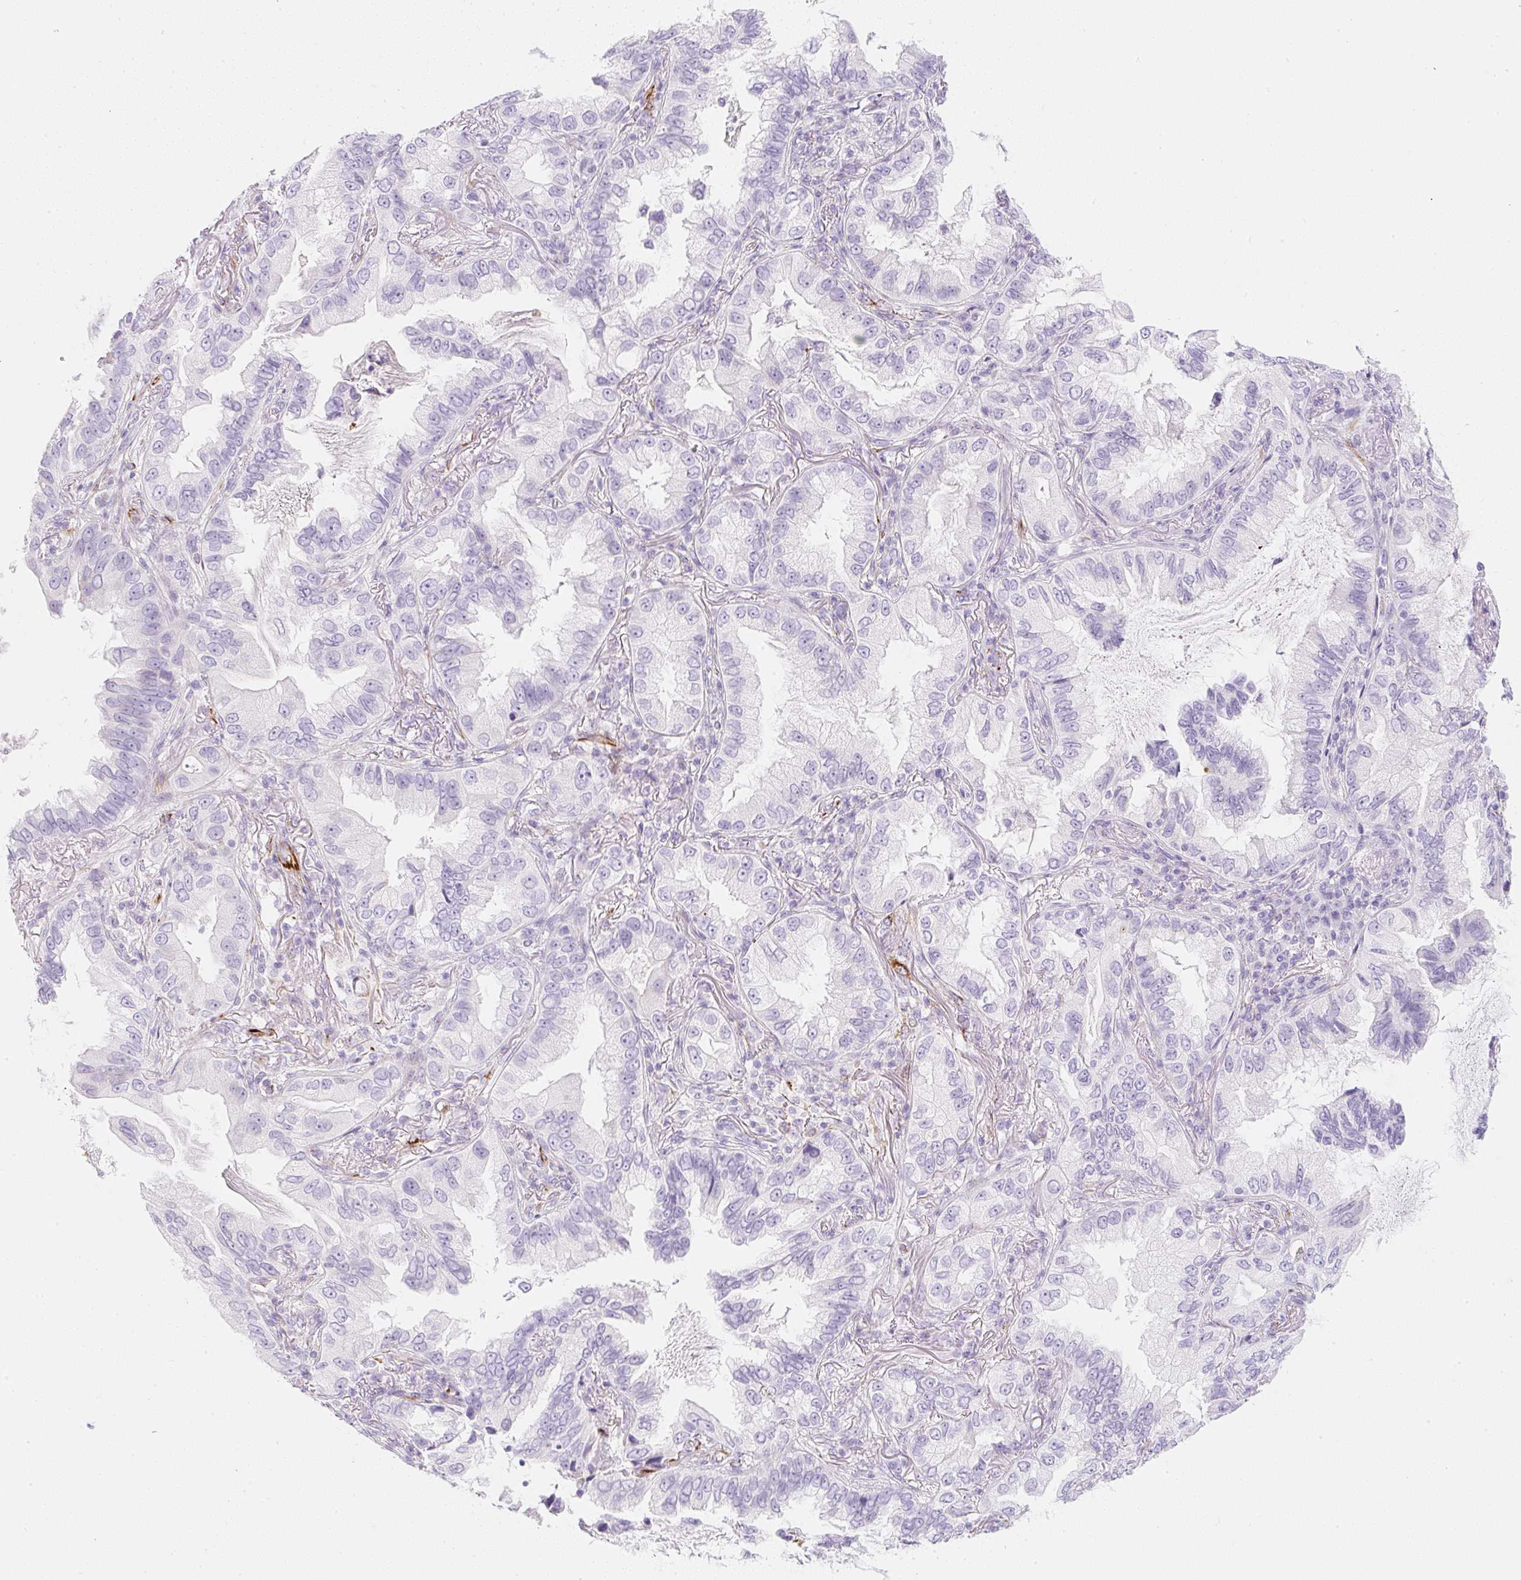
{"staining": {"intensity": "negative", "quantity": "none", "location": "none"}, "tissue": "lung cancer", "cell_type": "Tumor cells", "image_type": "cancer", "snomed": [{"axis": "morphology", "description": "Adenocarcinoma, NOS"}, {"axis": "topography", "description": "Lung"}], "caption": "Micrograph shows no significant protein expression in tumor cells of lung cancer (adenocarcinoma). (Immunohistochemistry (ihc), brightfield microscopy, high magnification).", "gene": "ZNF689", "patient": {"sex": "female", "age": 69}}